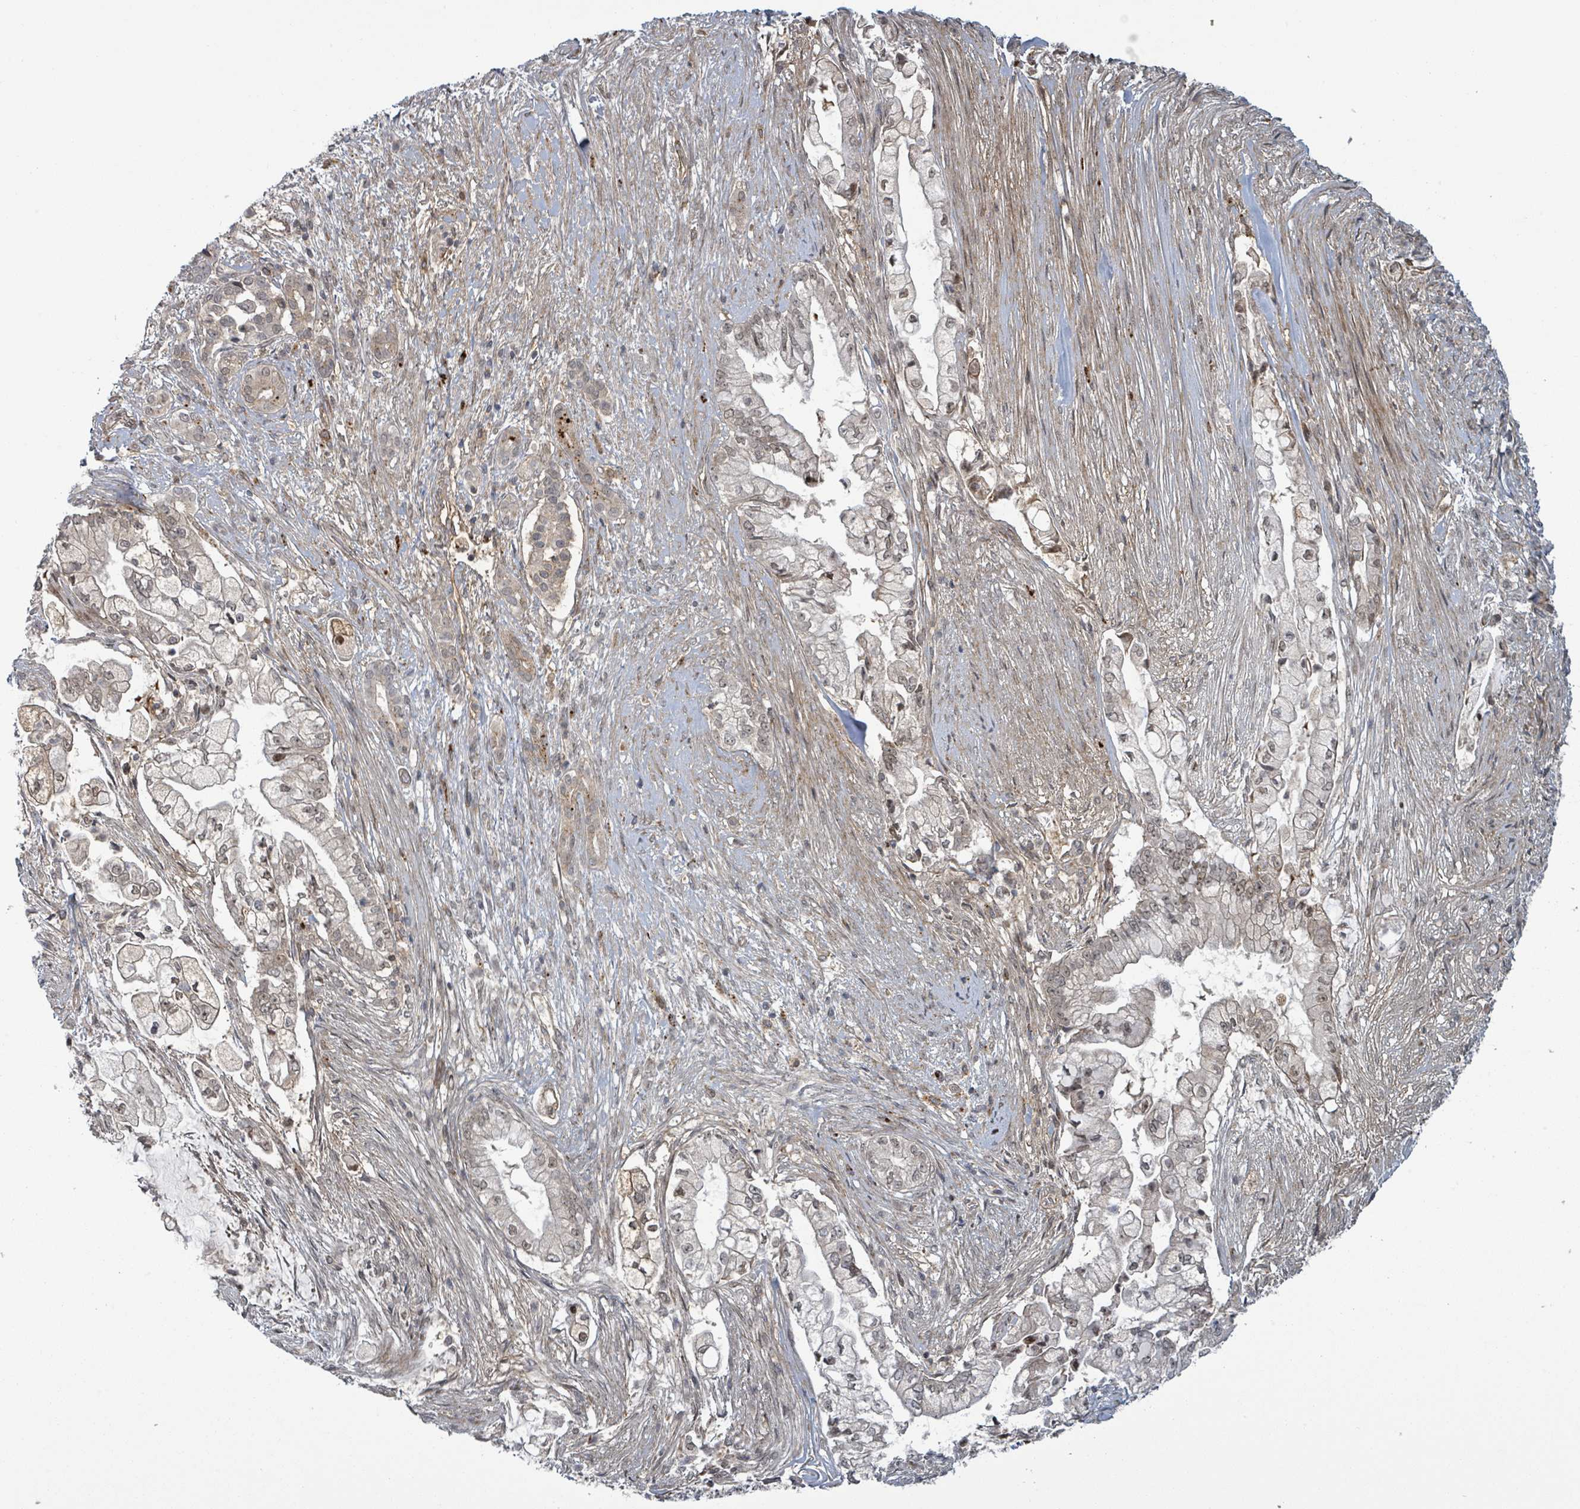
{"staining": {"intensity": "weak", "quantity": "25%-75%", "location": "nuclear"}, "tissue": "pancreatic cancer", "cell_type": "Tumor cells", "image_type": "cancer", "snomed": [{"axis": "morphology", "description": "Adenocarcinoma, NOS"}, {"axis": "topography", "description": "Pancreas"}], "caption": "Pancreatic cancer (adenocarcinoma) was stained to show a protein in brown. There is low levels of weak nuclear staining in about 25%-75% of tumor cells.", "gene": "GTF3C1", "patient": {"sex": "female", "age": 69}}